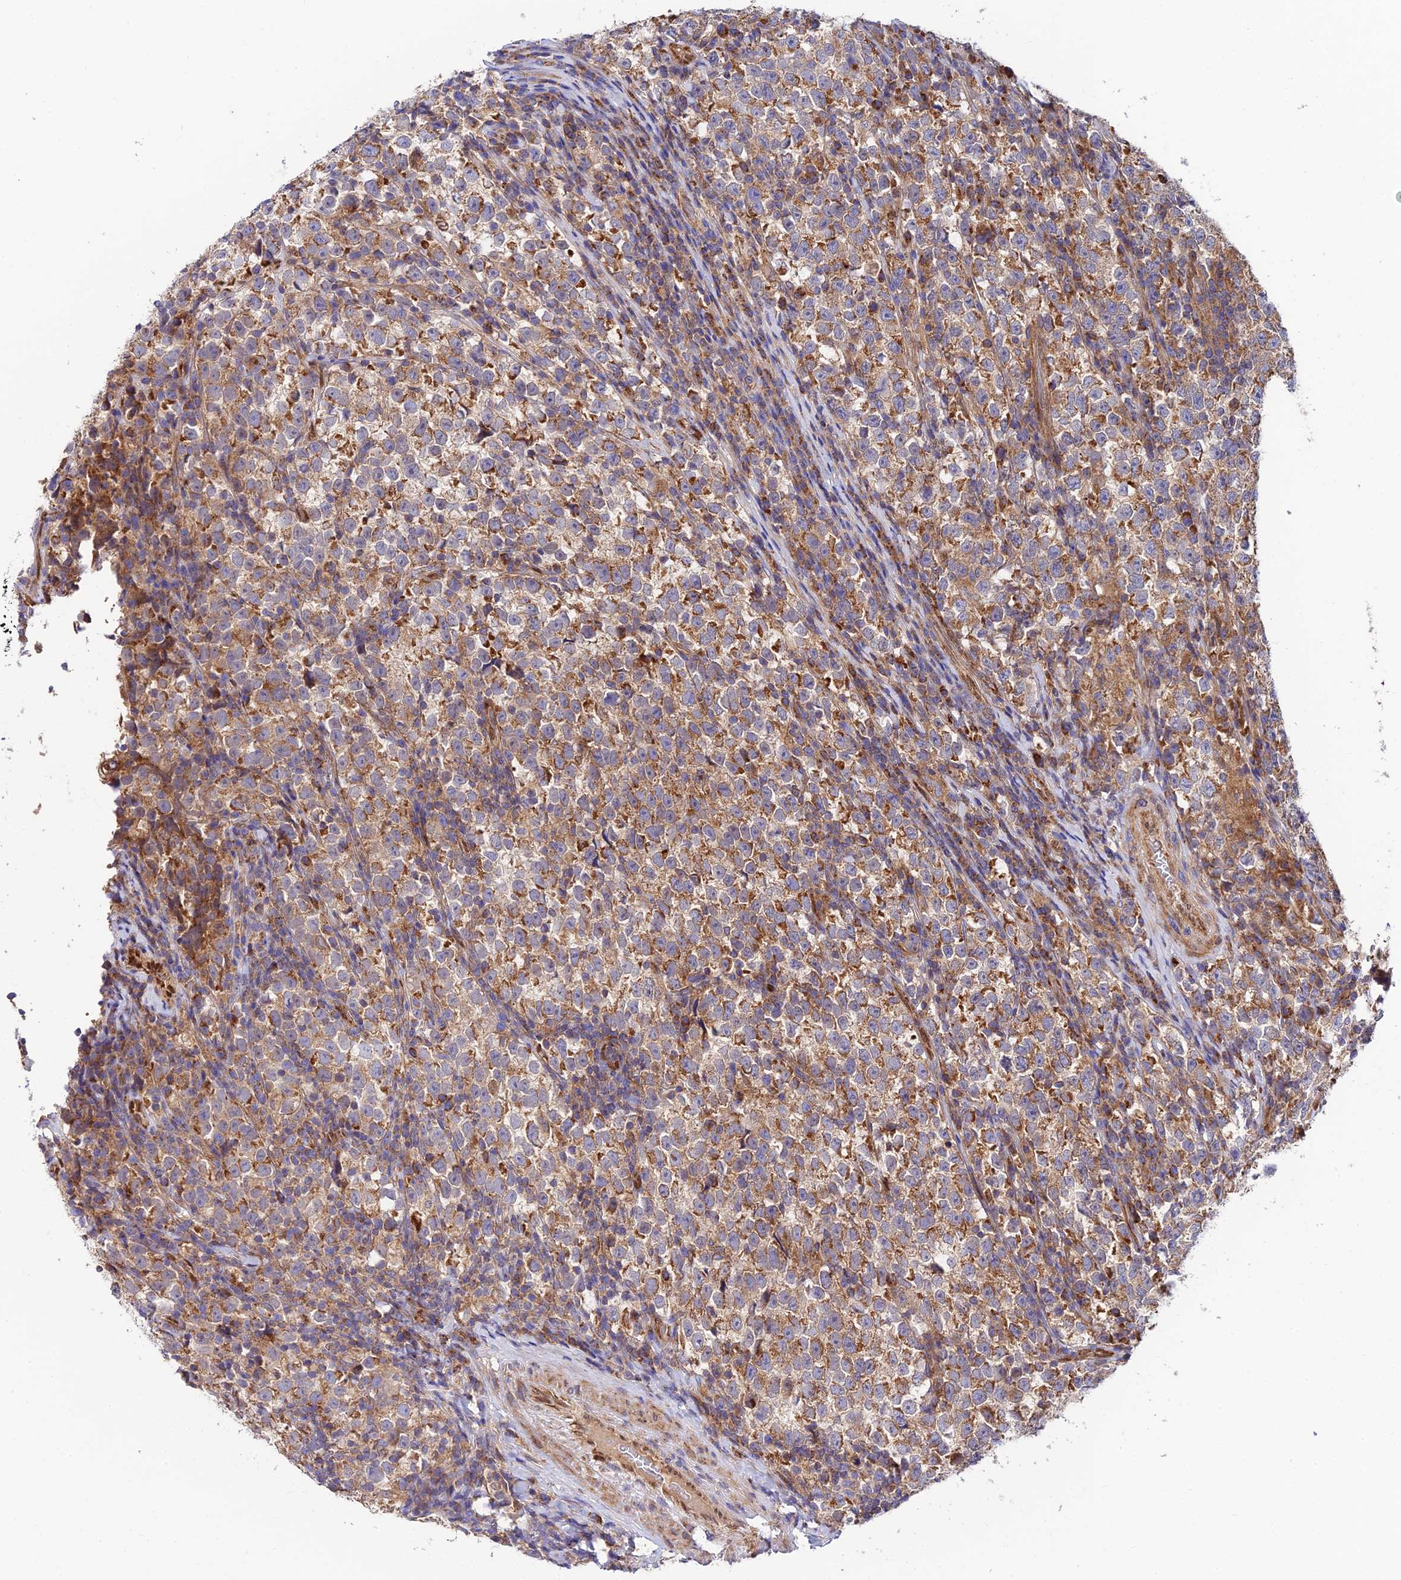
{"staining": {"intensity": "moderate", "quantity": ">75%", "location": "cytoplasmic/membranous"}, "tissue": "testis cancer", "cell_type": "Tumor cells", "image_type": "cancer", "snomed": [{"axis": "morphology", "description": "Normal tissue, NOS"}, {"axis": "morphology", "description": "Seminoma, NOS"}, {"axis": "topography", "description": "Testis"}], "caption": "Testis cancer stained with immunohistochemistry demonstrates moderate cytoplasmic/membranous positivity in about >75% of tumor cells.", "gene": "PODNL1", "patient": {"sex": "male", "age": 43}}